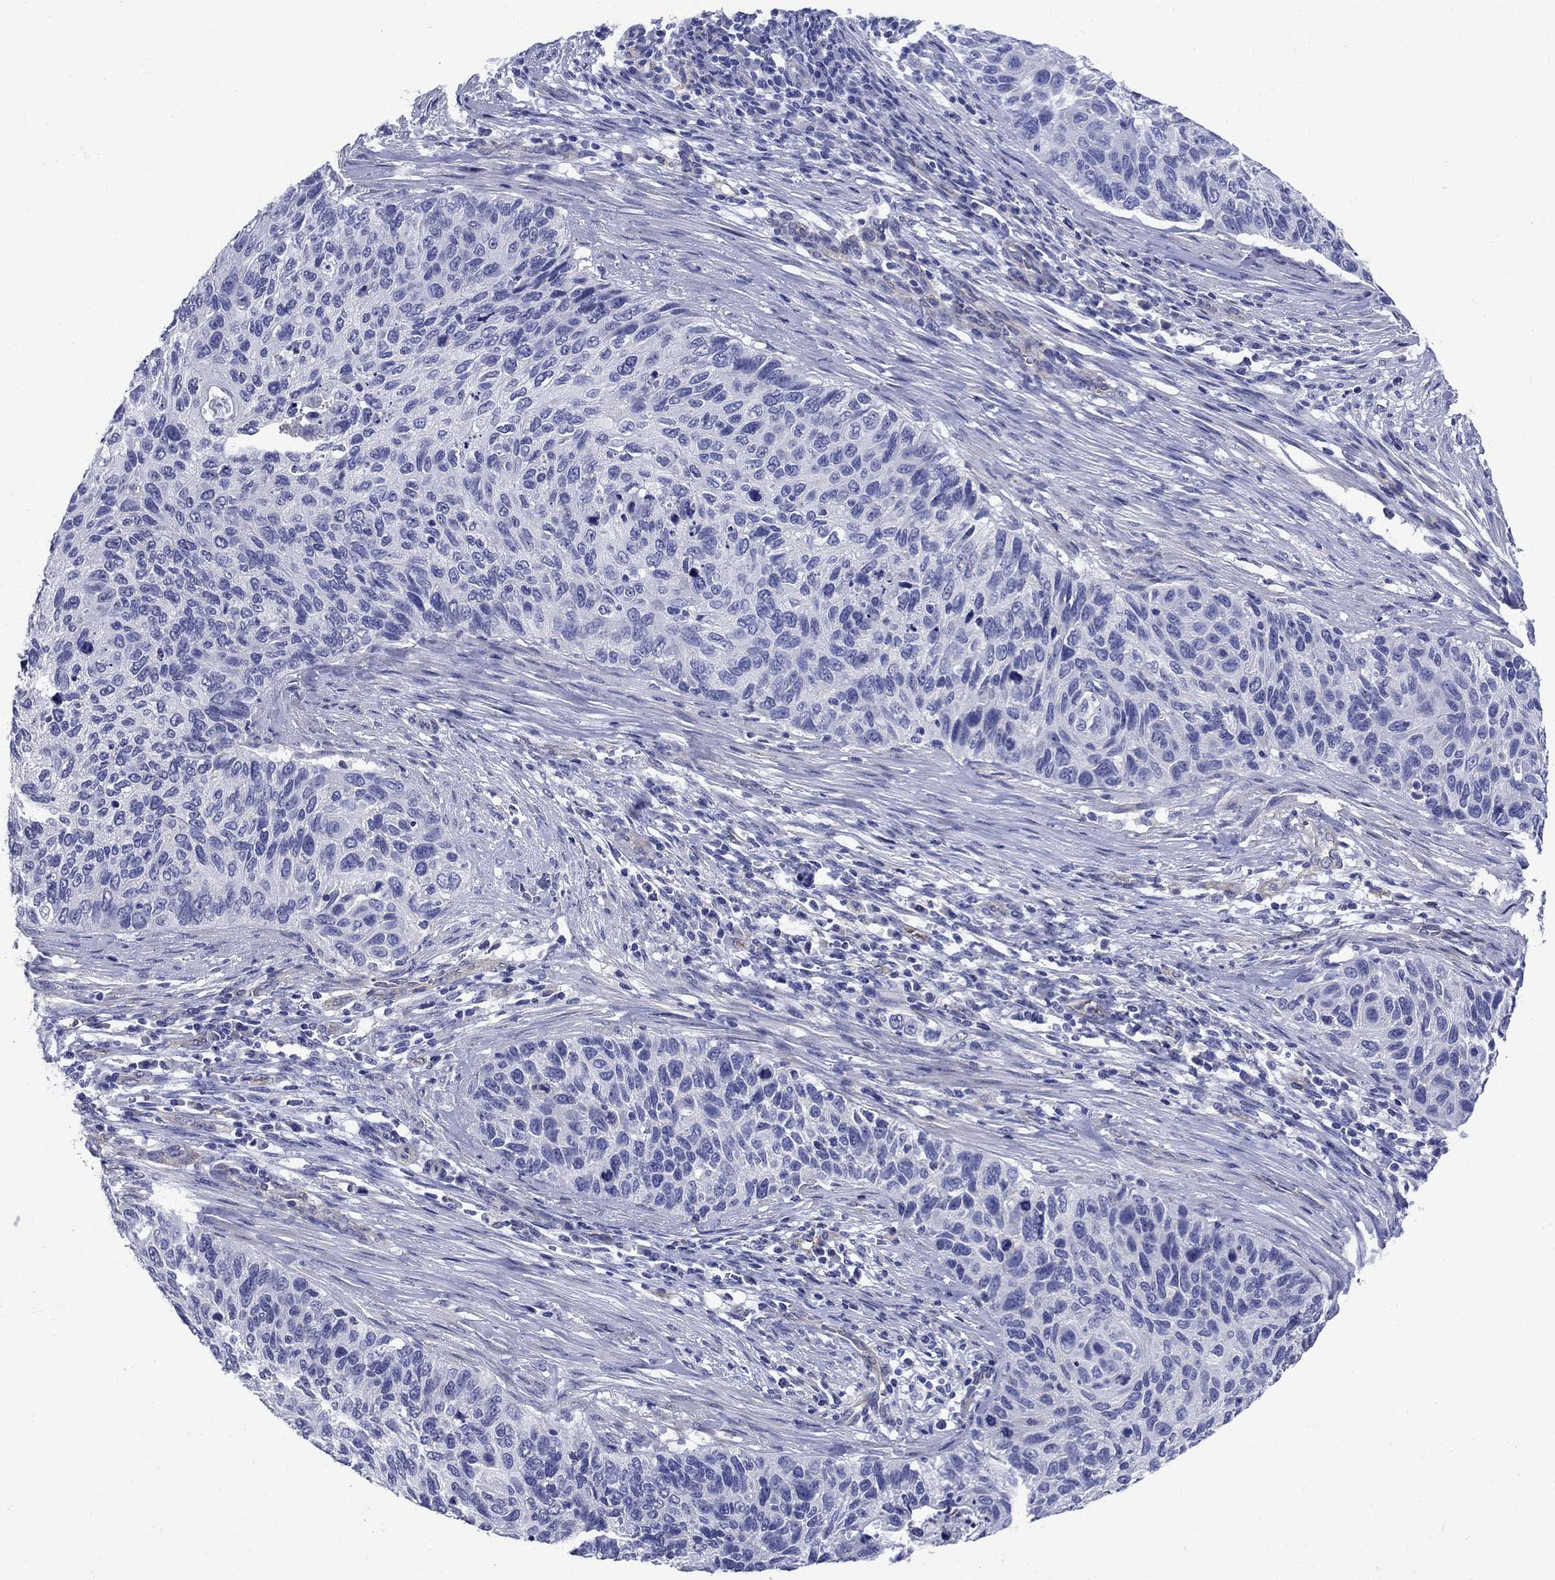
{"staining": {"intensity": "negative", "quantity": "none", "location": "none"}, "tissue": "cervical cancer", "cell_type": "Tumor cells", "image_type": "cancer", "snomed": [{"axis": "morphology", "description": "Squamous cell carcinoma, NOS"}, {"axis": "topography", "description": "Cervix"}], "caption": "Tumor cells are negative for protein expression in human squamous cell carcinoma (cervical).", "gene": "SMCP", "patient": {"sex": "female", "age": 70}}